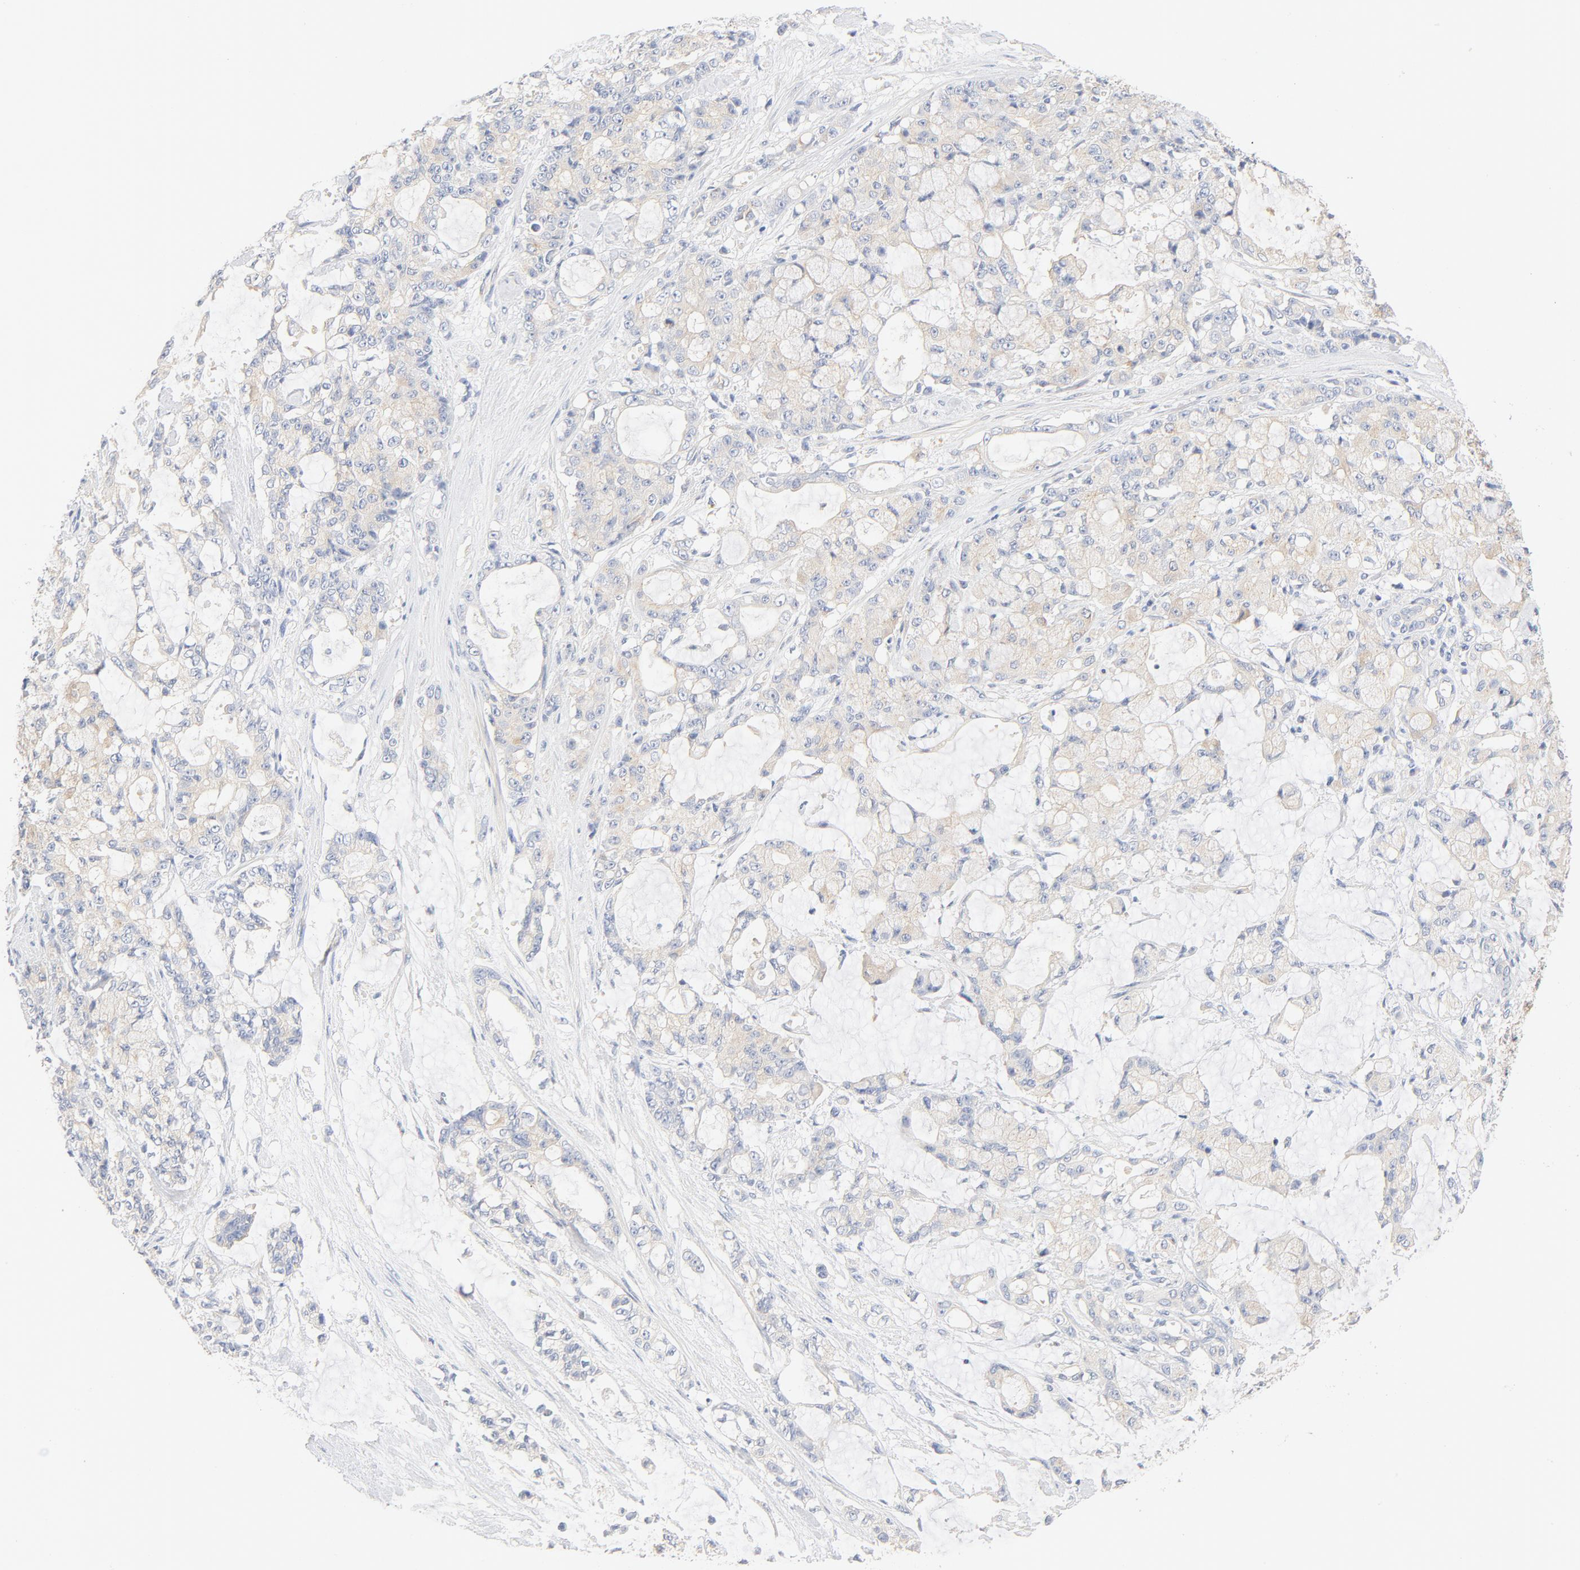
{"staining": {"intensity": "weak", "quantity": ">75%", "location": "cytoplasmic/membranous"}, "tissue": "pancreatic cancer", "cell_type": "Tumor cells", "image_type": "cancer", "snomed": [{"axis": "morphology", "description": "Adenocarcinoma, NOS"}, {"axis": "topography", "description": "Pancreas"}], "caption": "The immunohistochemical stain shows weak cytoplasmic/membranous expression in tumor cells of pancreatic adenocarcinoma tissue. (brown staining indicates protein expression, while blue staining denotes nuclei).", "gene": "DYNC1H1", "patient": {"sex": "female", "age": 73}}